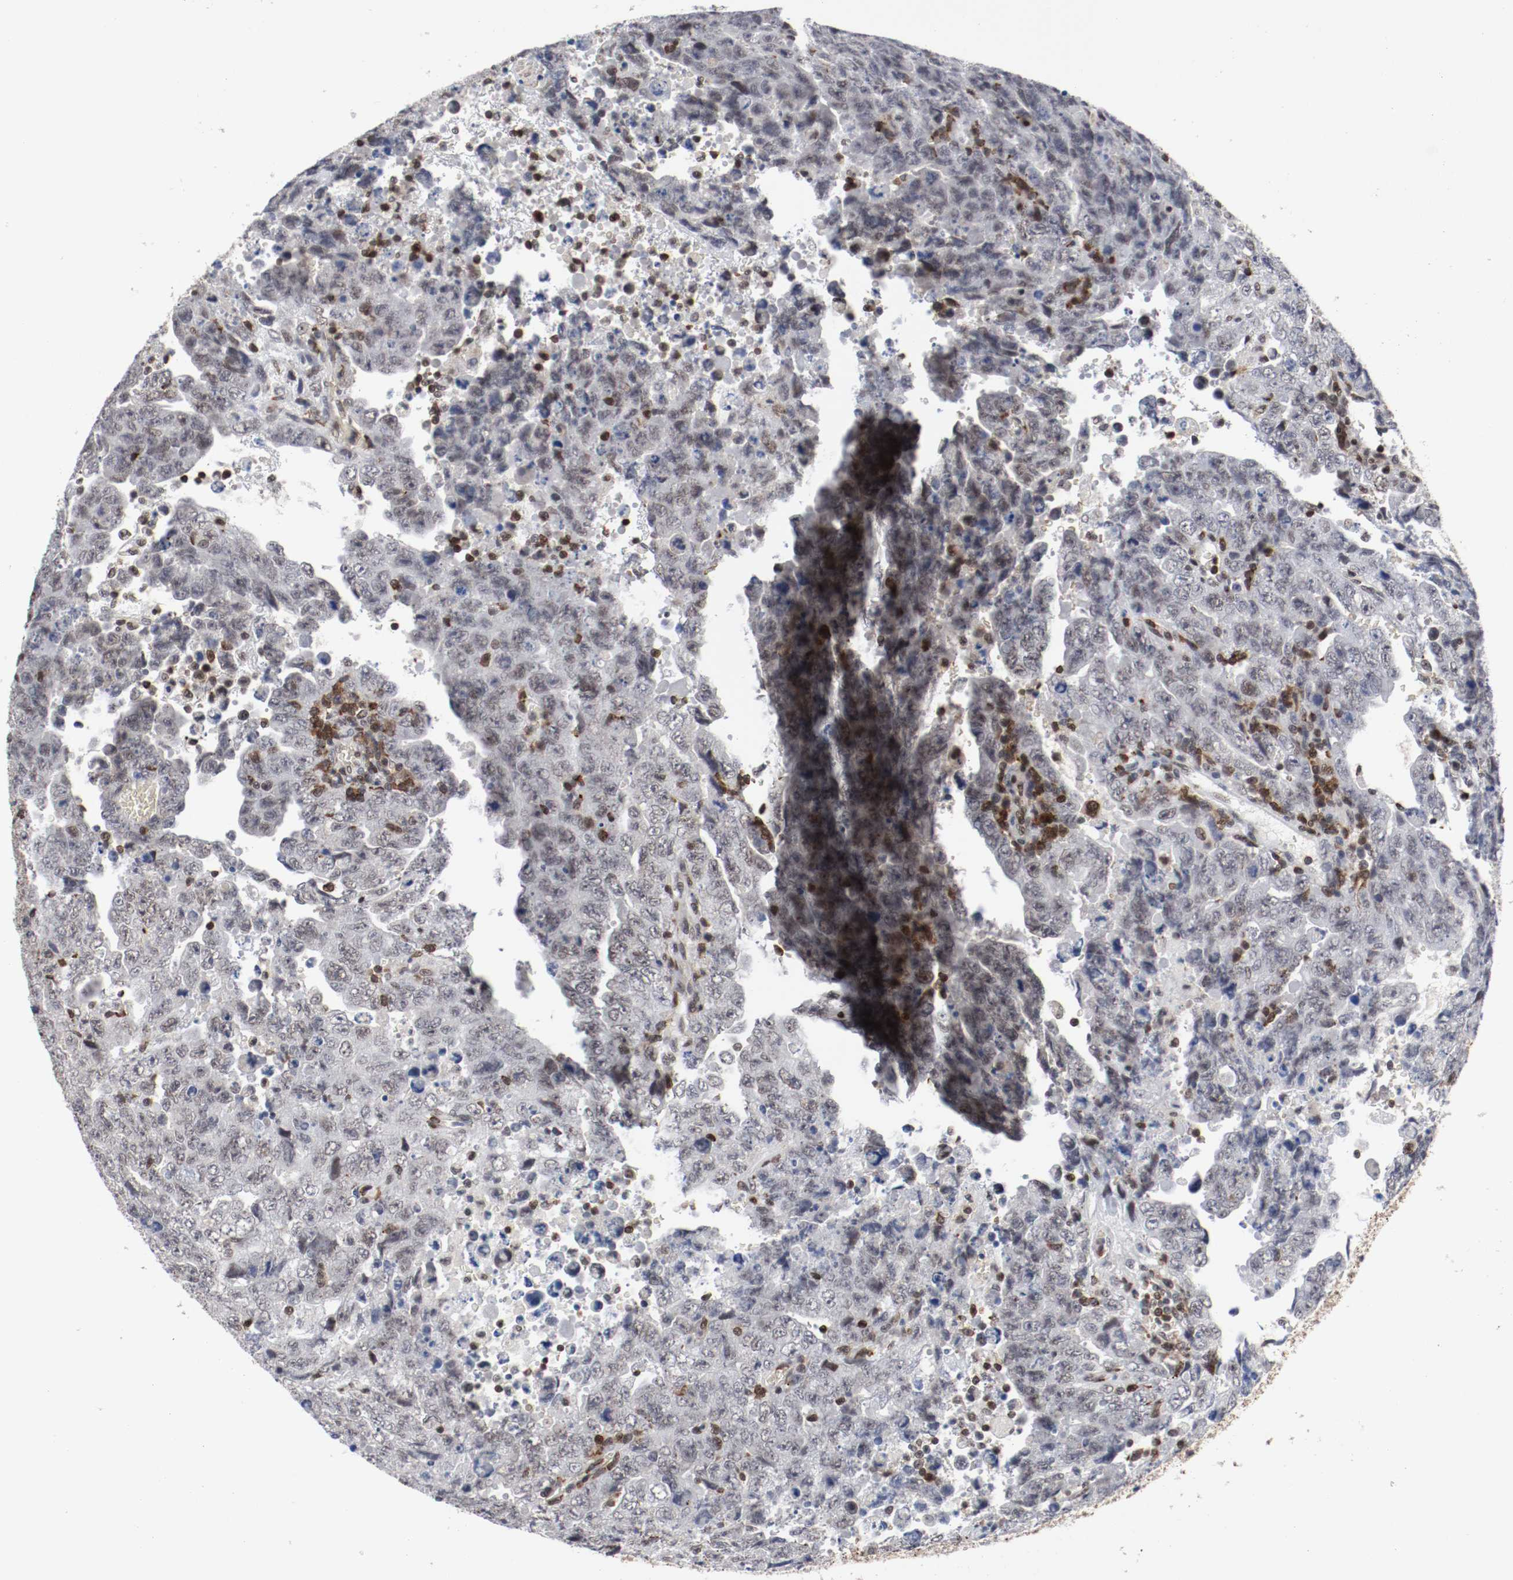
{"staining": {"intensity": "negative", "quantity": "none", "location": "none"}, "tissue": "testis cancer", "cell_type": "Tumor cells", "image_type": "cancer", "snomed": [{"axis": "morphology", "description": "Carcinoma, Embryonal, NOS"}, {"axis": "topography", "description": "Testis"}], "caption": "Image shows no significant protein expression in tumor cells of testis cancer.", "gene": "JUND", "patient": {"sex": "male", "age": 28}}